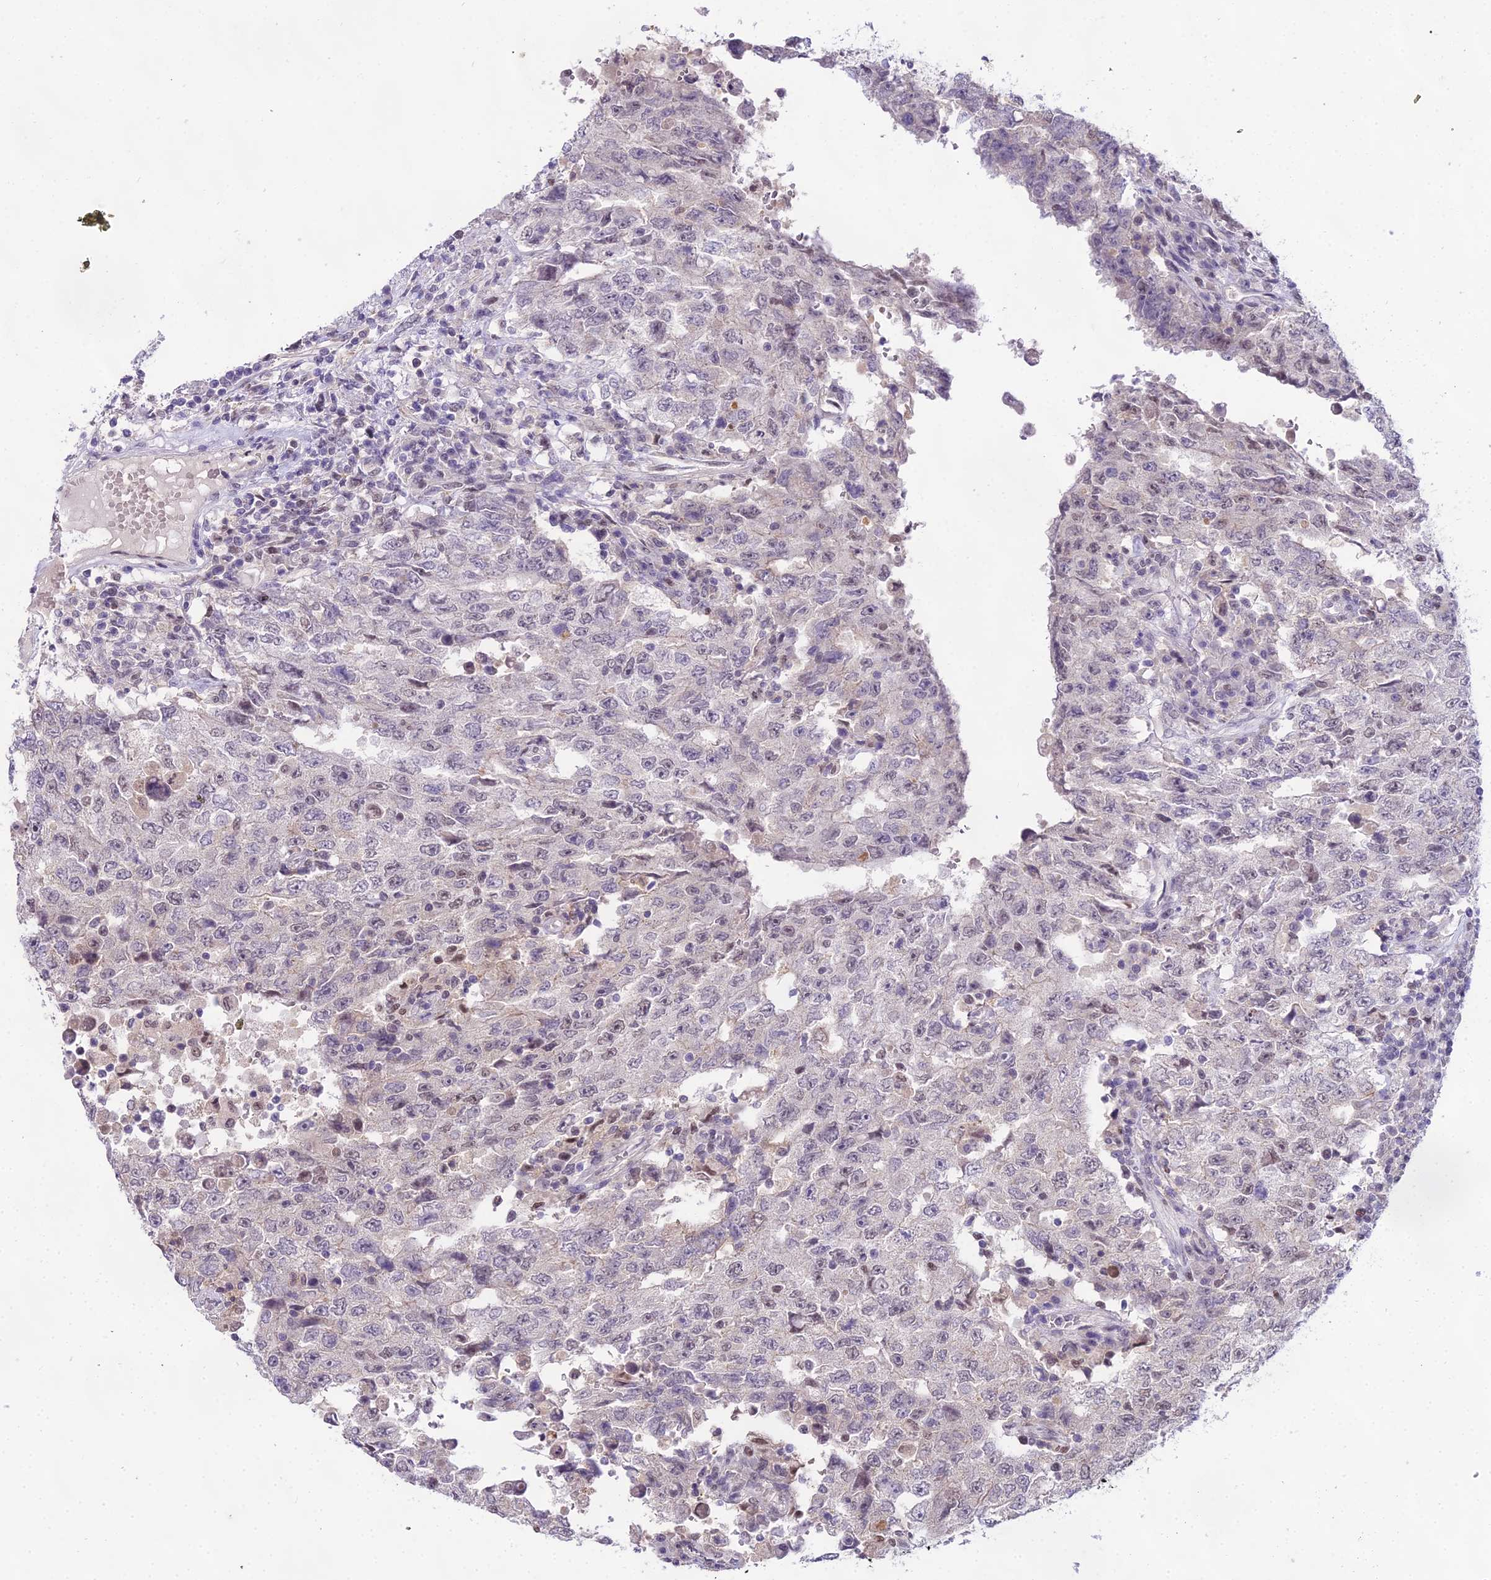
{"staining": {"intensity": "negative", "quantity": "none", "location": "none"}, "tissue": "testis cancer", "cell_type": "Tumor cells", "image_type": "cancer", "snomed": [{"axis": "morphology", "description": "Carcinoma, Embryonal, NOS"}, {"axis": "topography", "description": "Testis"}], "caption": "Testis cancer was stained to show a protein in brown. There is no significant staining in tumor cells.", "gene": "MAT2A", "patient": {"sex": "male", "age": 26}}